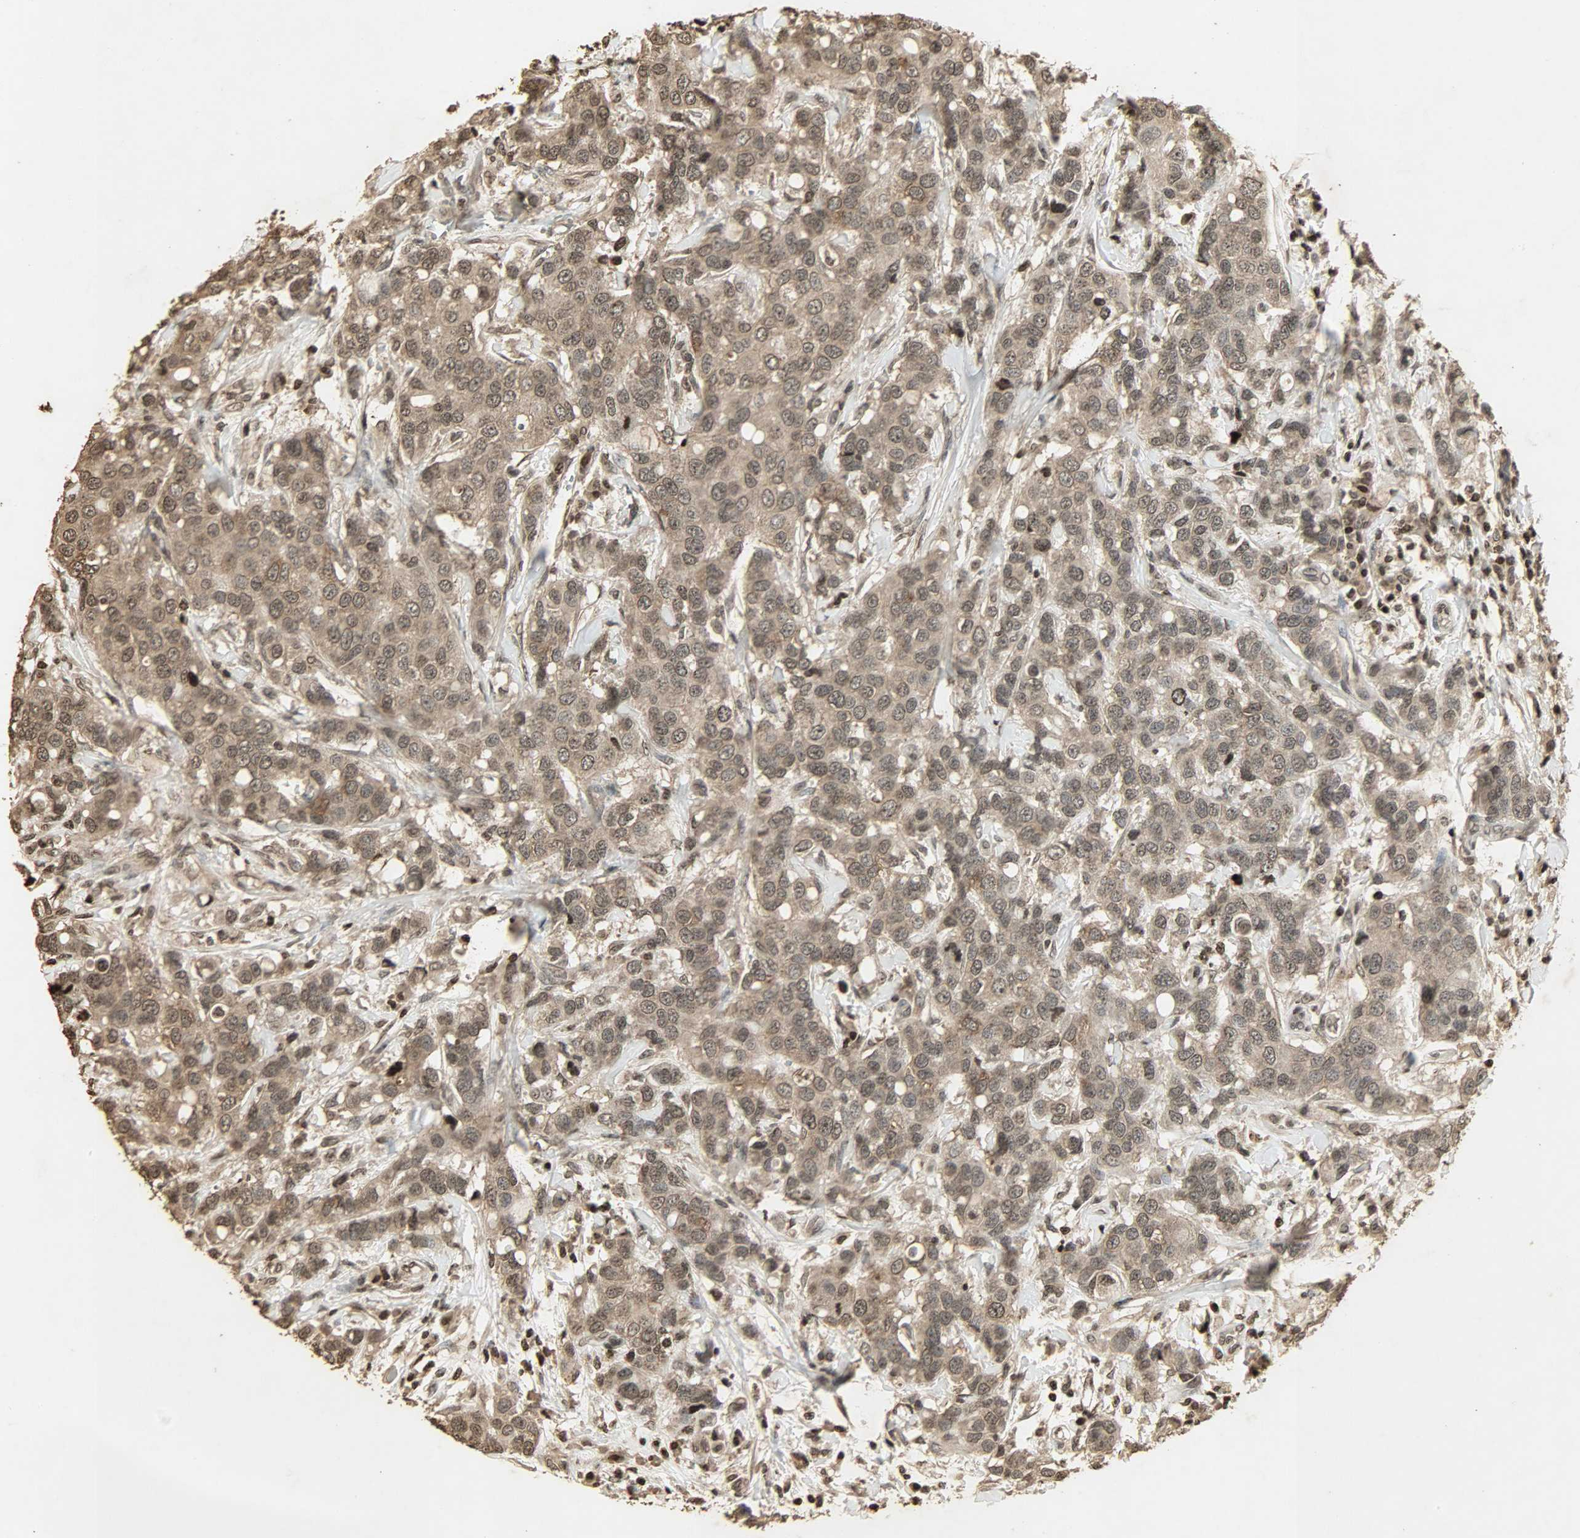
{"staining": {"intensity": "weak", "quantity": ">75%", "location": "cytoplasmic/membranous,nuclear"}, "tissue": "breast cancer", "cell_type": "Tumor cells", "image_type": "cancer", "snomed": [{"axis": "morphology", "description": "Duct carcinoma"}, {"axis": "topography", "description": "Breast"}], "caption": "Immunohistochemical staining of human breast cancer (intraductal carcinoma) shows weak cytoplasmic/membranous and nuclear protein staining in about >75% of tumor cells. (Stains: DAB in brown, nuclei in blue, Microscopy: brightfield microscopy at high magnification).", "gene": "PPP3R1", "patient": {"sex": "female", "age": 27}}